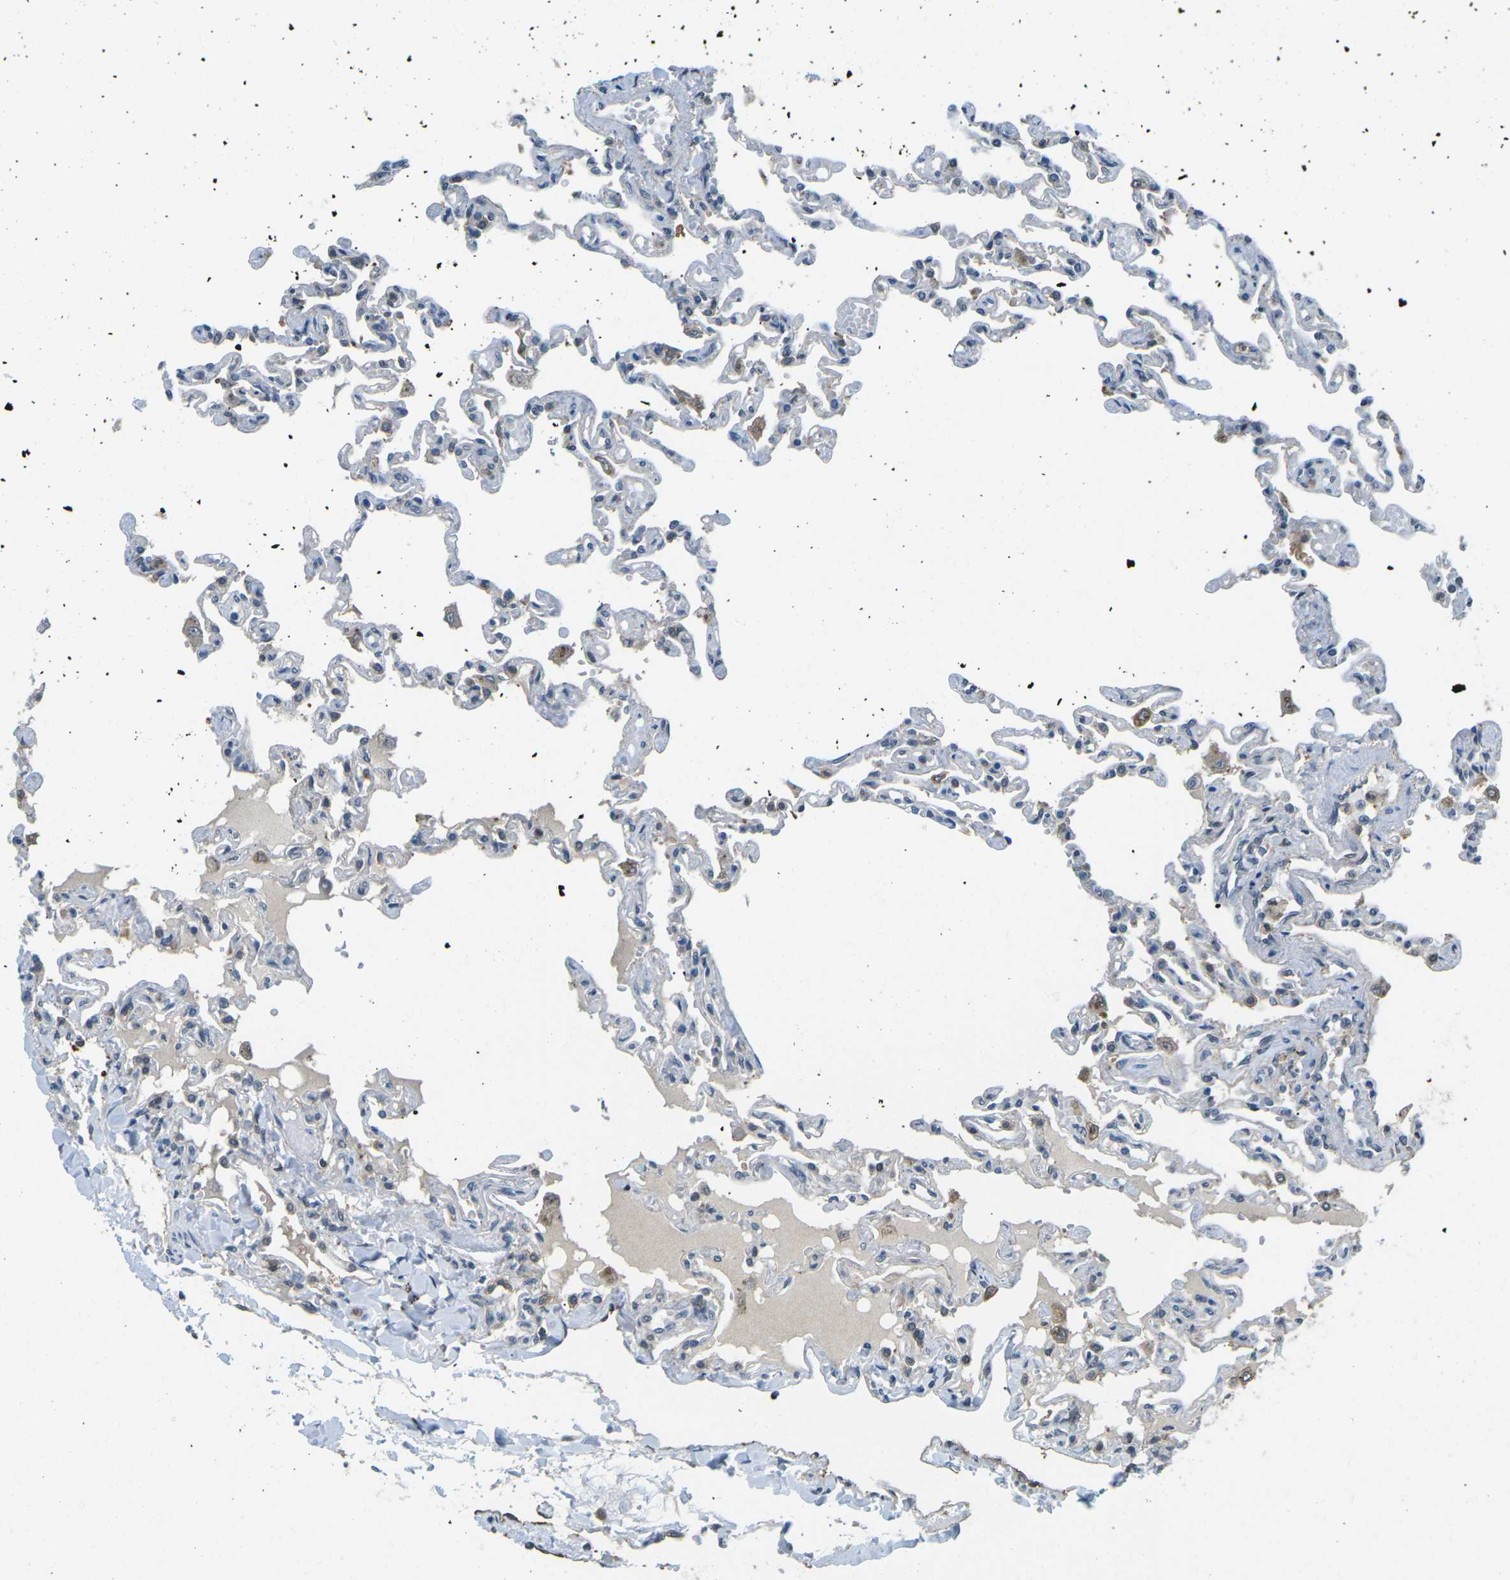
{"staining": {"intensity": "moderate", "quantity": "<25%", "location": "cytoplasmic/membranous"}, "tissue": "lung", "cell_type": "Alveolar cells", "image_type": "normal", "snomed": [{"axis": "morphology", "description": "Normal tissue, NOS"}, {"axis": "topography", "description": "Lung"}], "caption": "Immunohistochemistry (IHC) (DAB) staining of benign human lung shows moderate cytoplasmic/membranous protein expression in approximately <25% of alveolar cells.", "gene": "PIEZO2", "patient": {"sex": "male", "age": 21}}